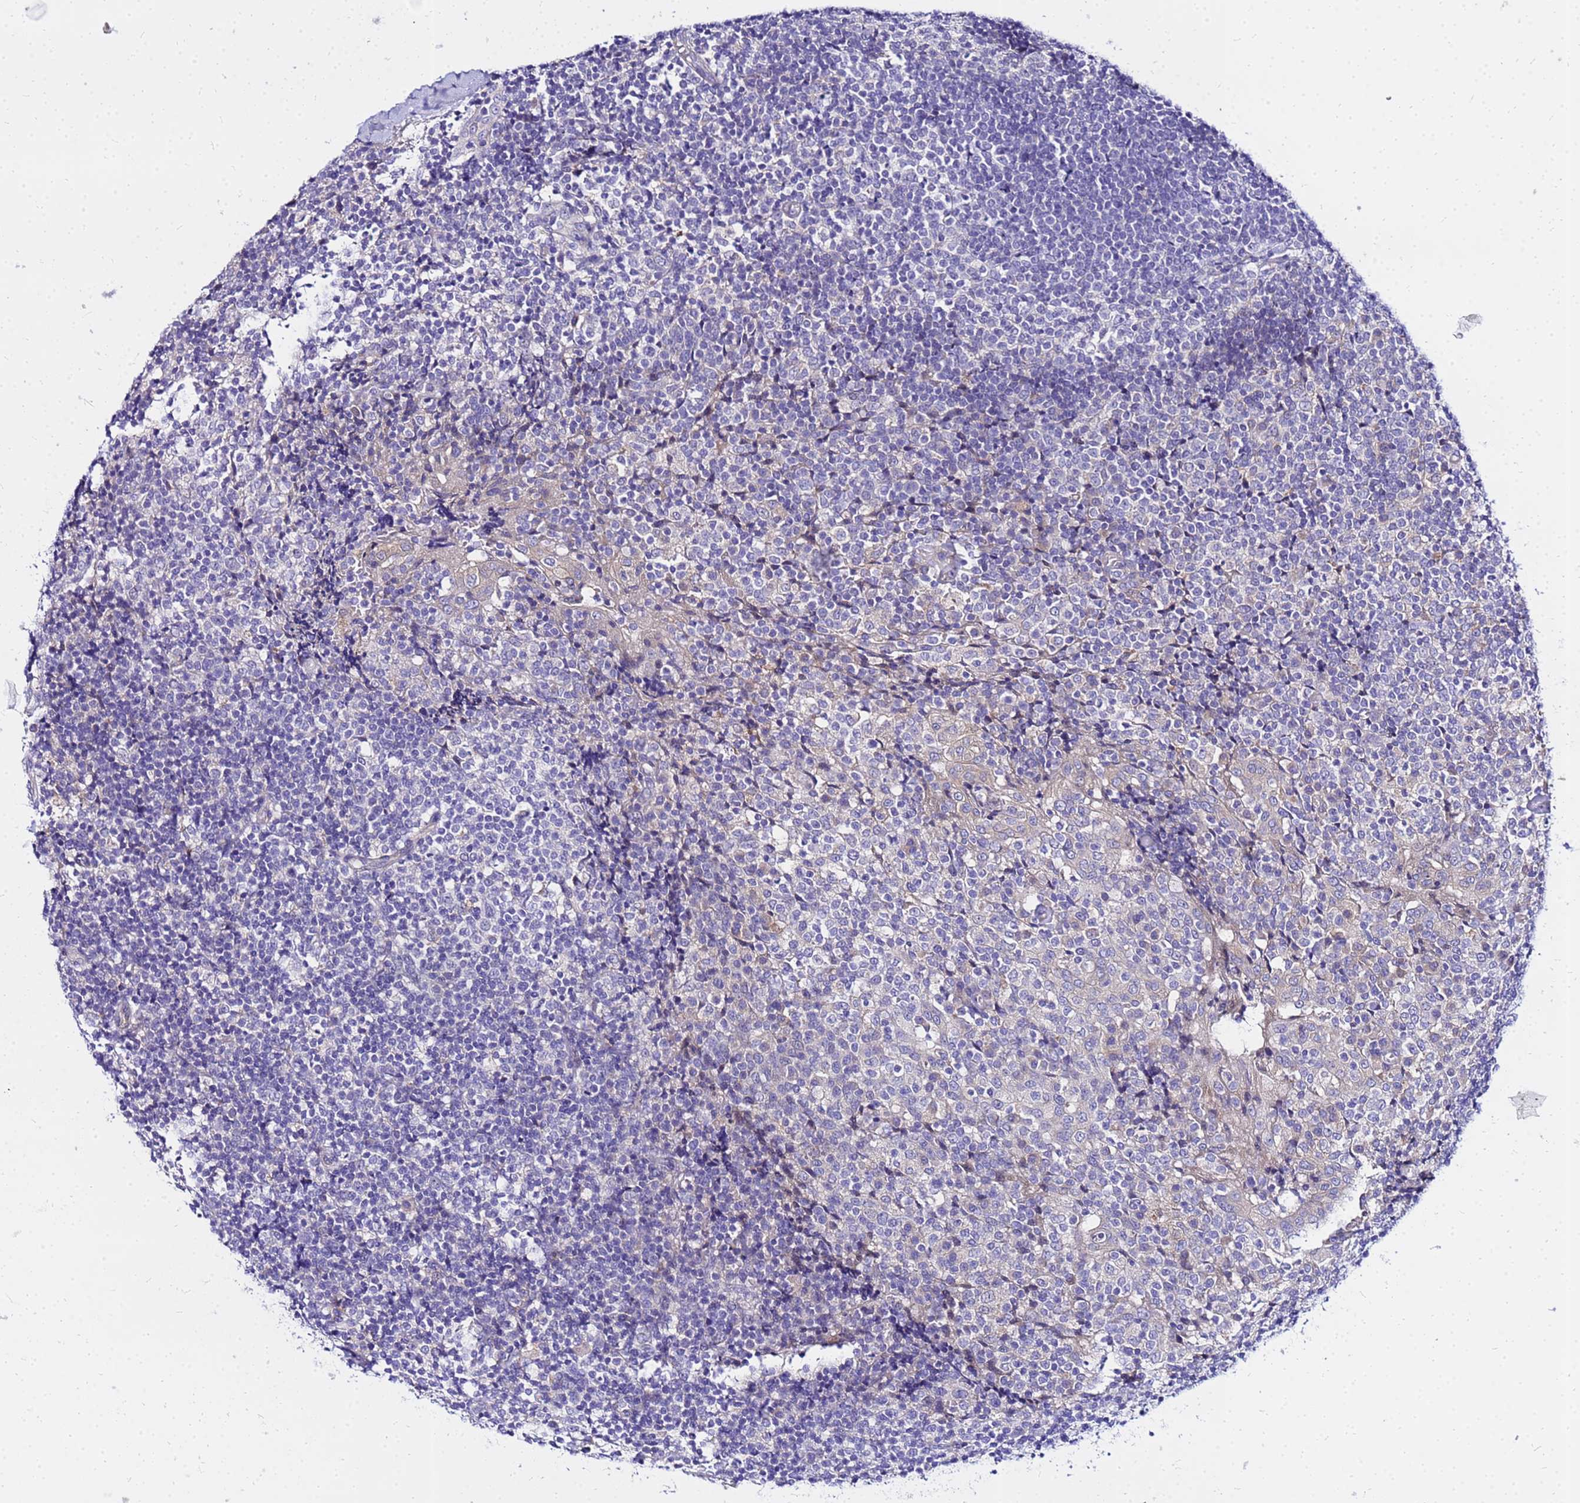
{"staining": {"intensity": "negative", "quantity": "none", "location": "none"}, "tissue": "tonsil", "cell_type": "Germinal center cells", "image_type": "normal", "snomed": [{"axis": "morphology", "description": "Normal tissue, NOS"}, {"axis": "topography", "description": "Tonsil"}], "caption": "The histopathology image demonstrates no staining of germinal center cells in normal tonsil.", "gene": "HERC5", "patient": {"sex": "female", "age": 19}}